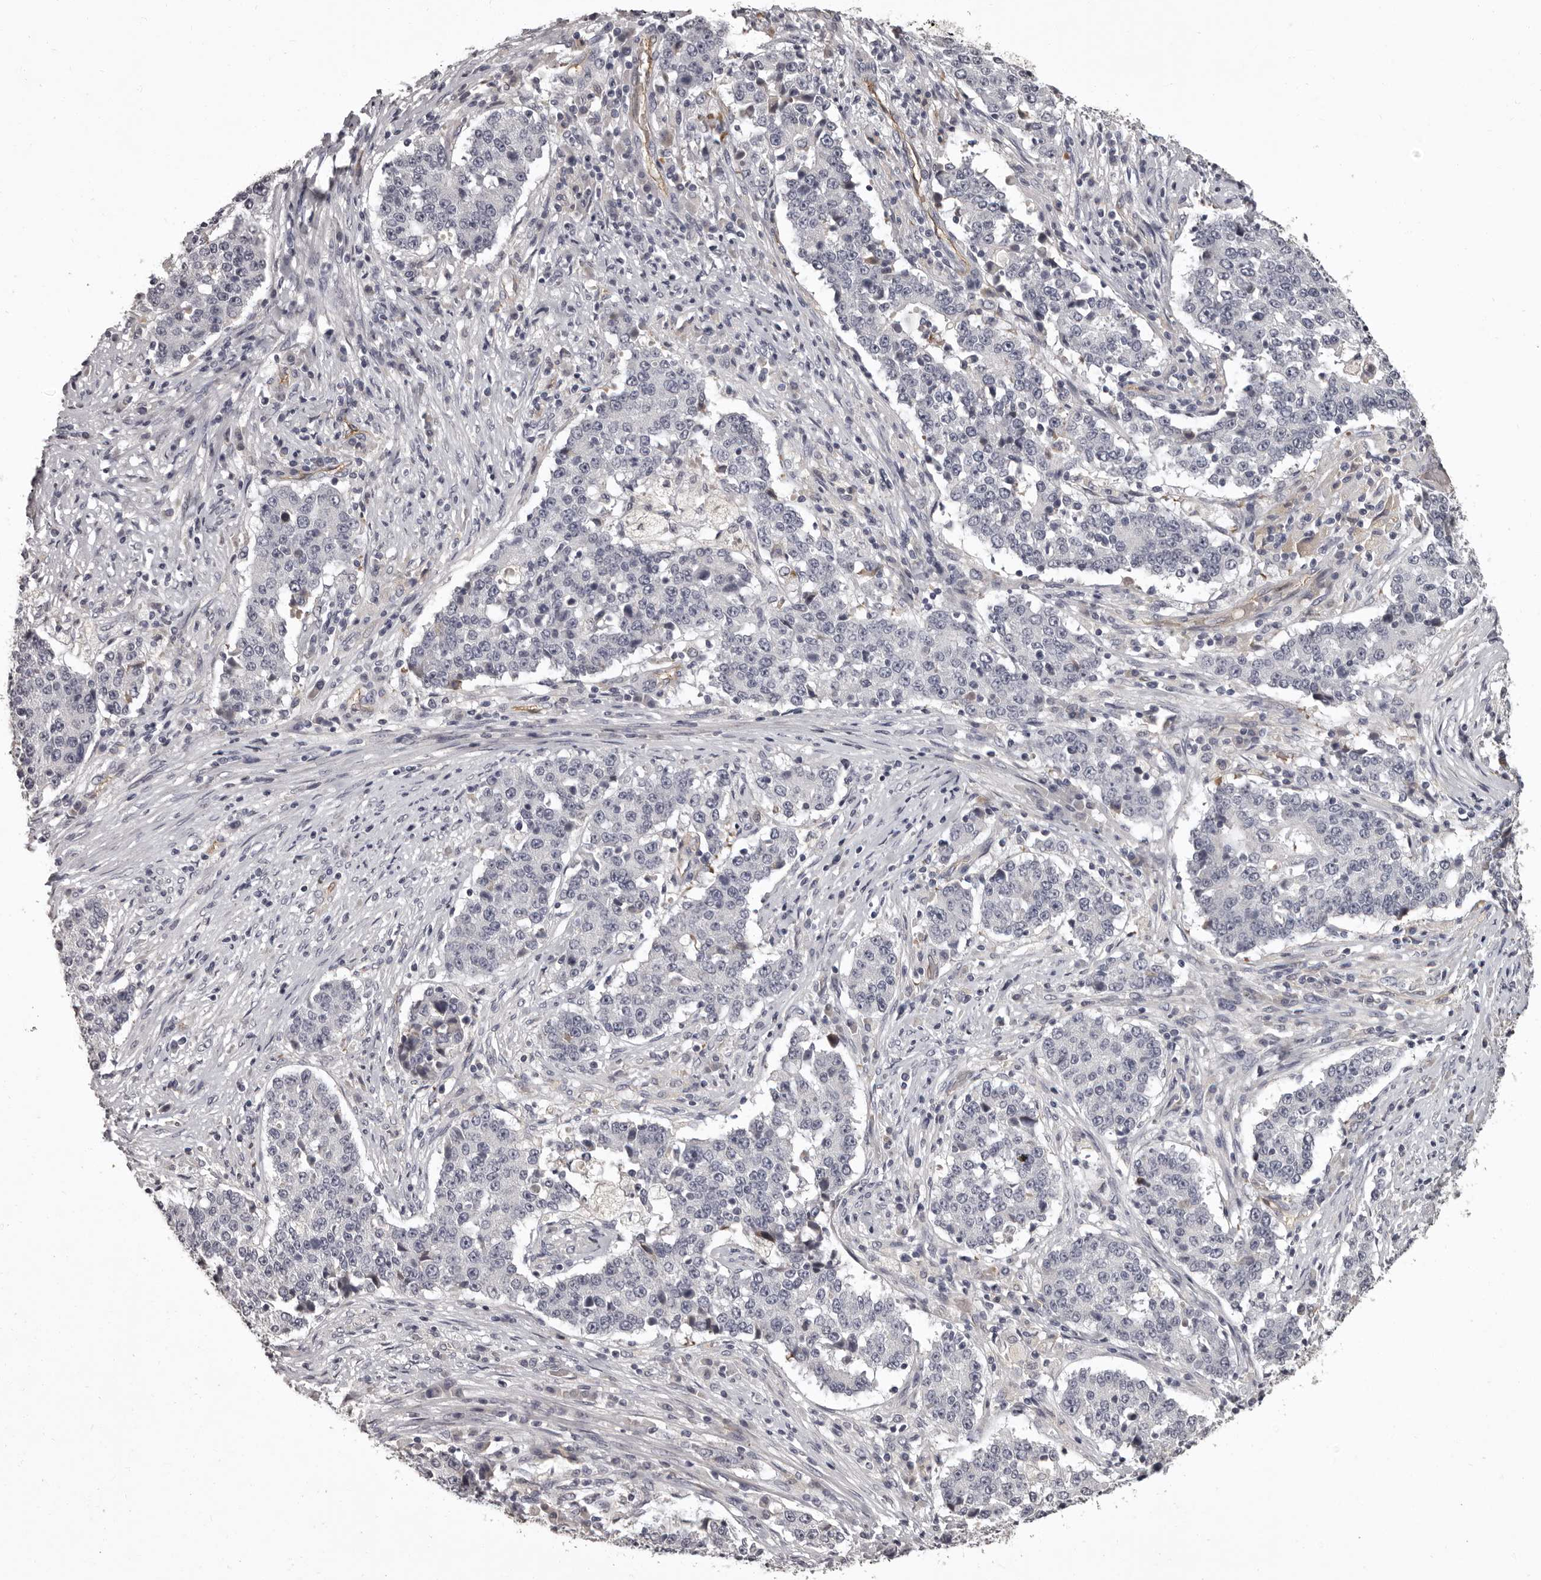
{"staining": {"intensity": "negative", "quantity": "none", "location": "none"}, "tissue": "stomach cancer", "cell_type": "Tumor cells", "image_type": "cancer", "snomed": [{"axis": "morphology", "description": "Adenocarcinoma, NOS"}, {"axis": "topography", "description": "Stomach"}], "caption": "Human adenocarcinoma (stomach) stained for a protein using immunohistochemistry shows no staining in tumor cells.", "gene": "GPR78", "patient": {"sex": "male", "age": 59}}